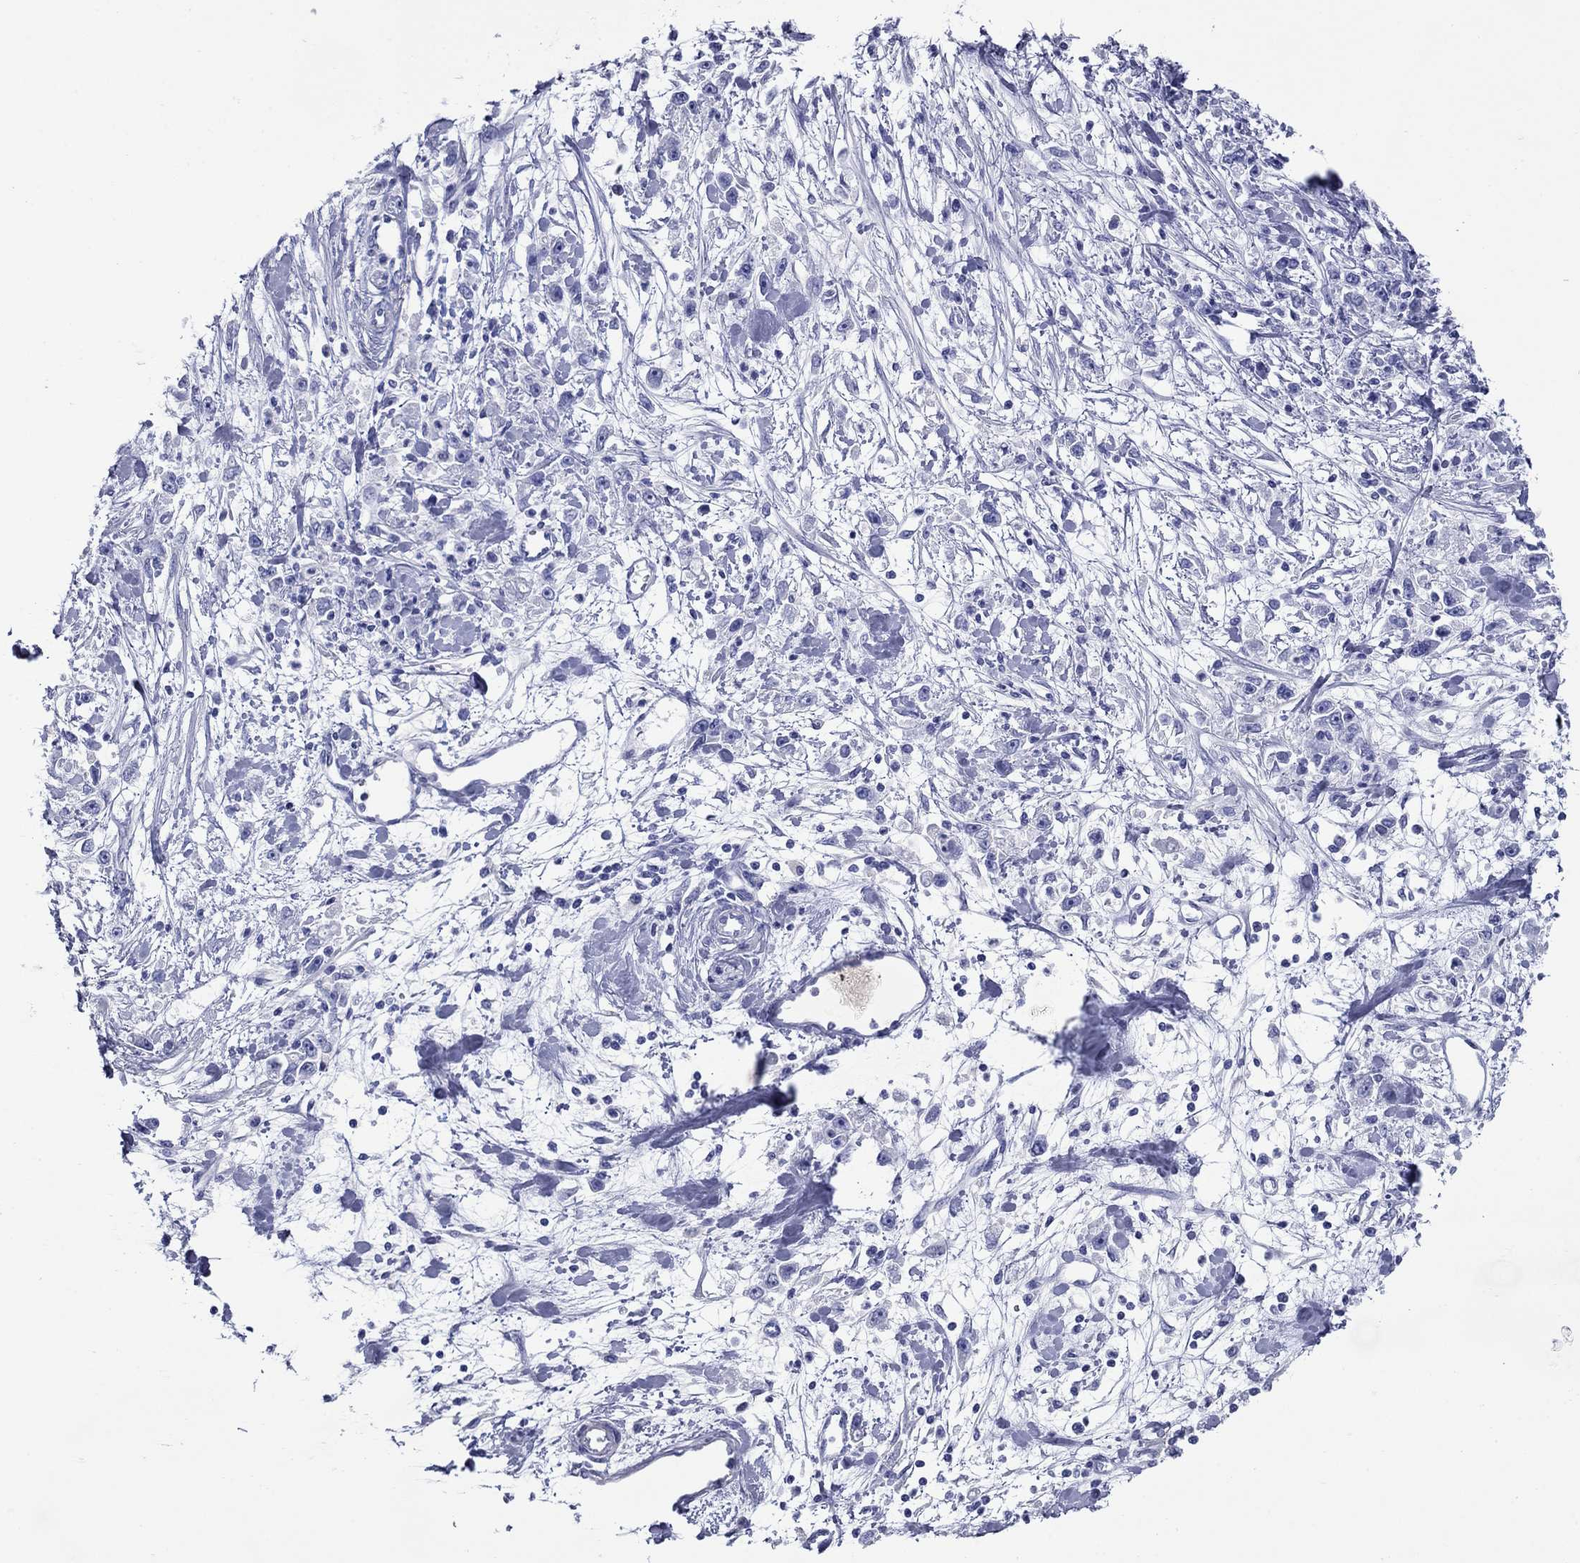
{"staining": {"intensity": "negative", "quantity": "none", "location": "none"}, "tissue": "stomach cancer", "cell_type": "Tumor cells", "image_type": "cancer", "snomed": [{"axis": "morphology", "description": "Adenocarcinoma, NOS"}, {"axis": "topography", "description": "Stomach"}], "caption": "Immunohistochemistry of stomach cancer exhibits no positivity in tumor cells. (DAB (3,3'-diaminobenzidine) immunohistochemistry (IHC), high magnification).", "gene": "GIP", "patient": {"sex": "female", "age": 59}}